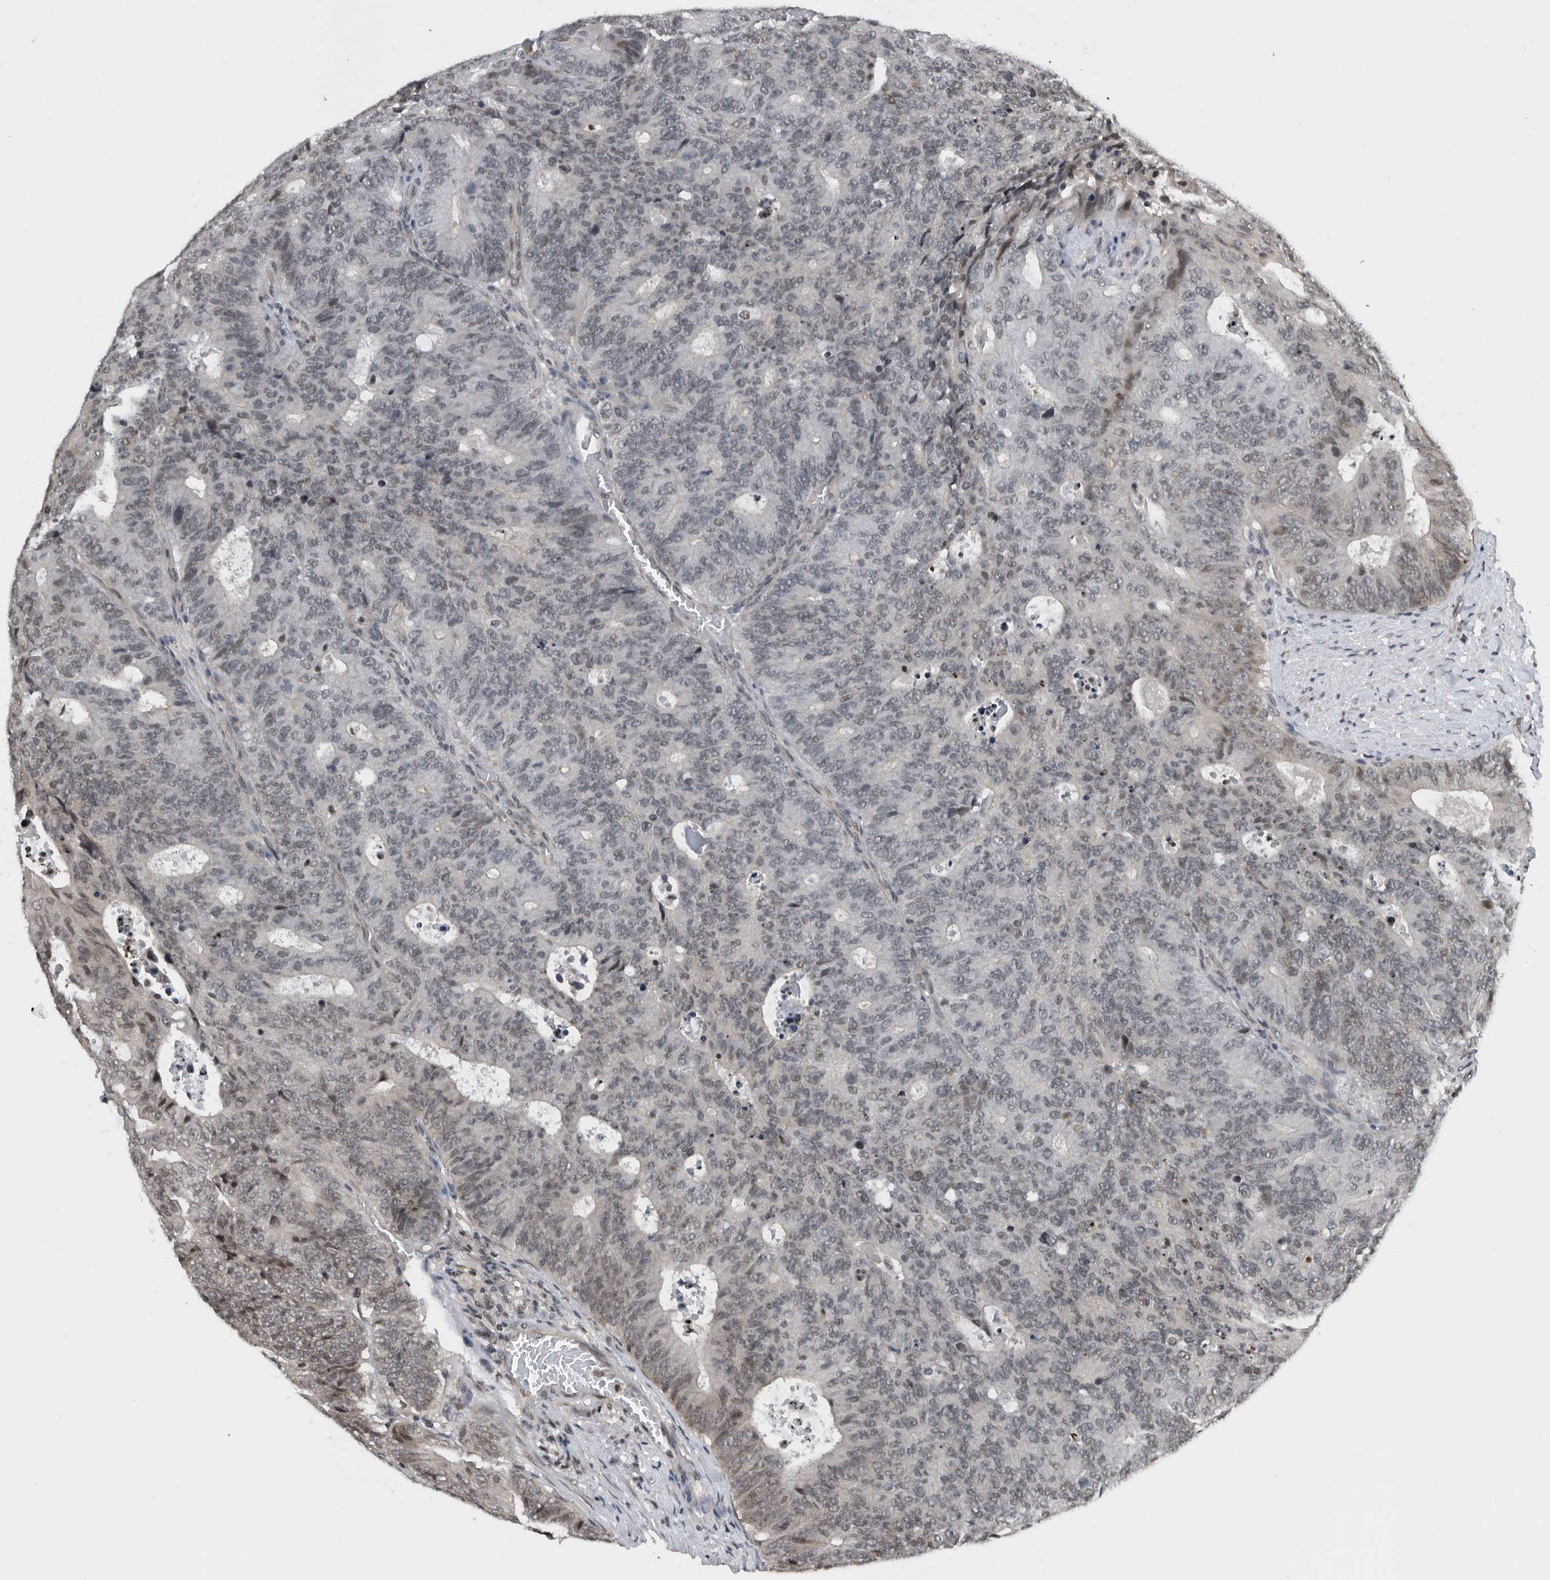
{"staining": {"intensity": "moderate", "quantity": "<25%", "location": "nuclear"}, "tissue": "colorectal cancer", "cell_type": "Tumor cells", "image_type": "cancer", "snomed": [{"axis": "morphology", "description": "Adenocarcinoma, NOS"}, {"axis": "topography", "description": "Colon"}], "caption": "IHC (DAB (3,3'-diaminobenzidine)) staining of human colorectal adenocarcinoma exhibits moderate nuclear protein positivity in approximately <25% of tumor cells.", "gene": "SNRNP48", "patient": {"sex": "male", "age": 87}}